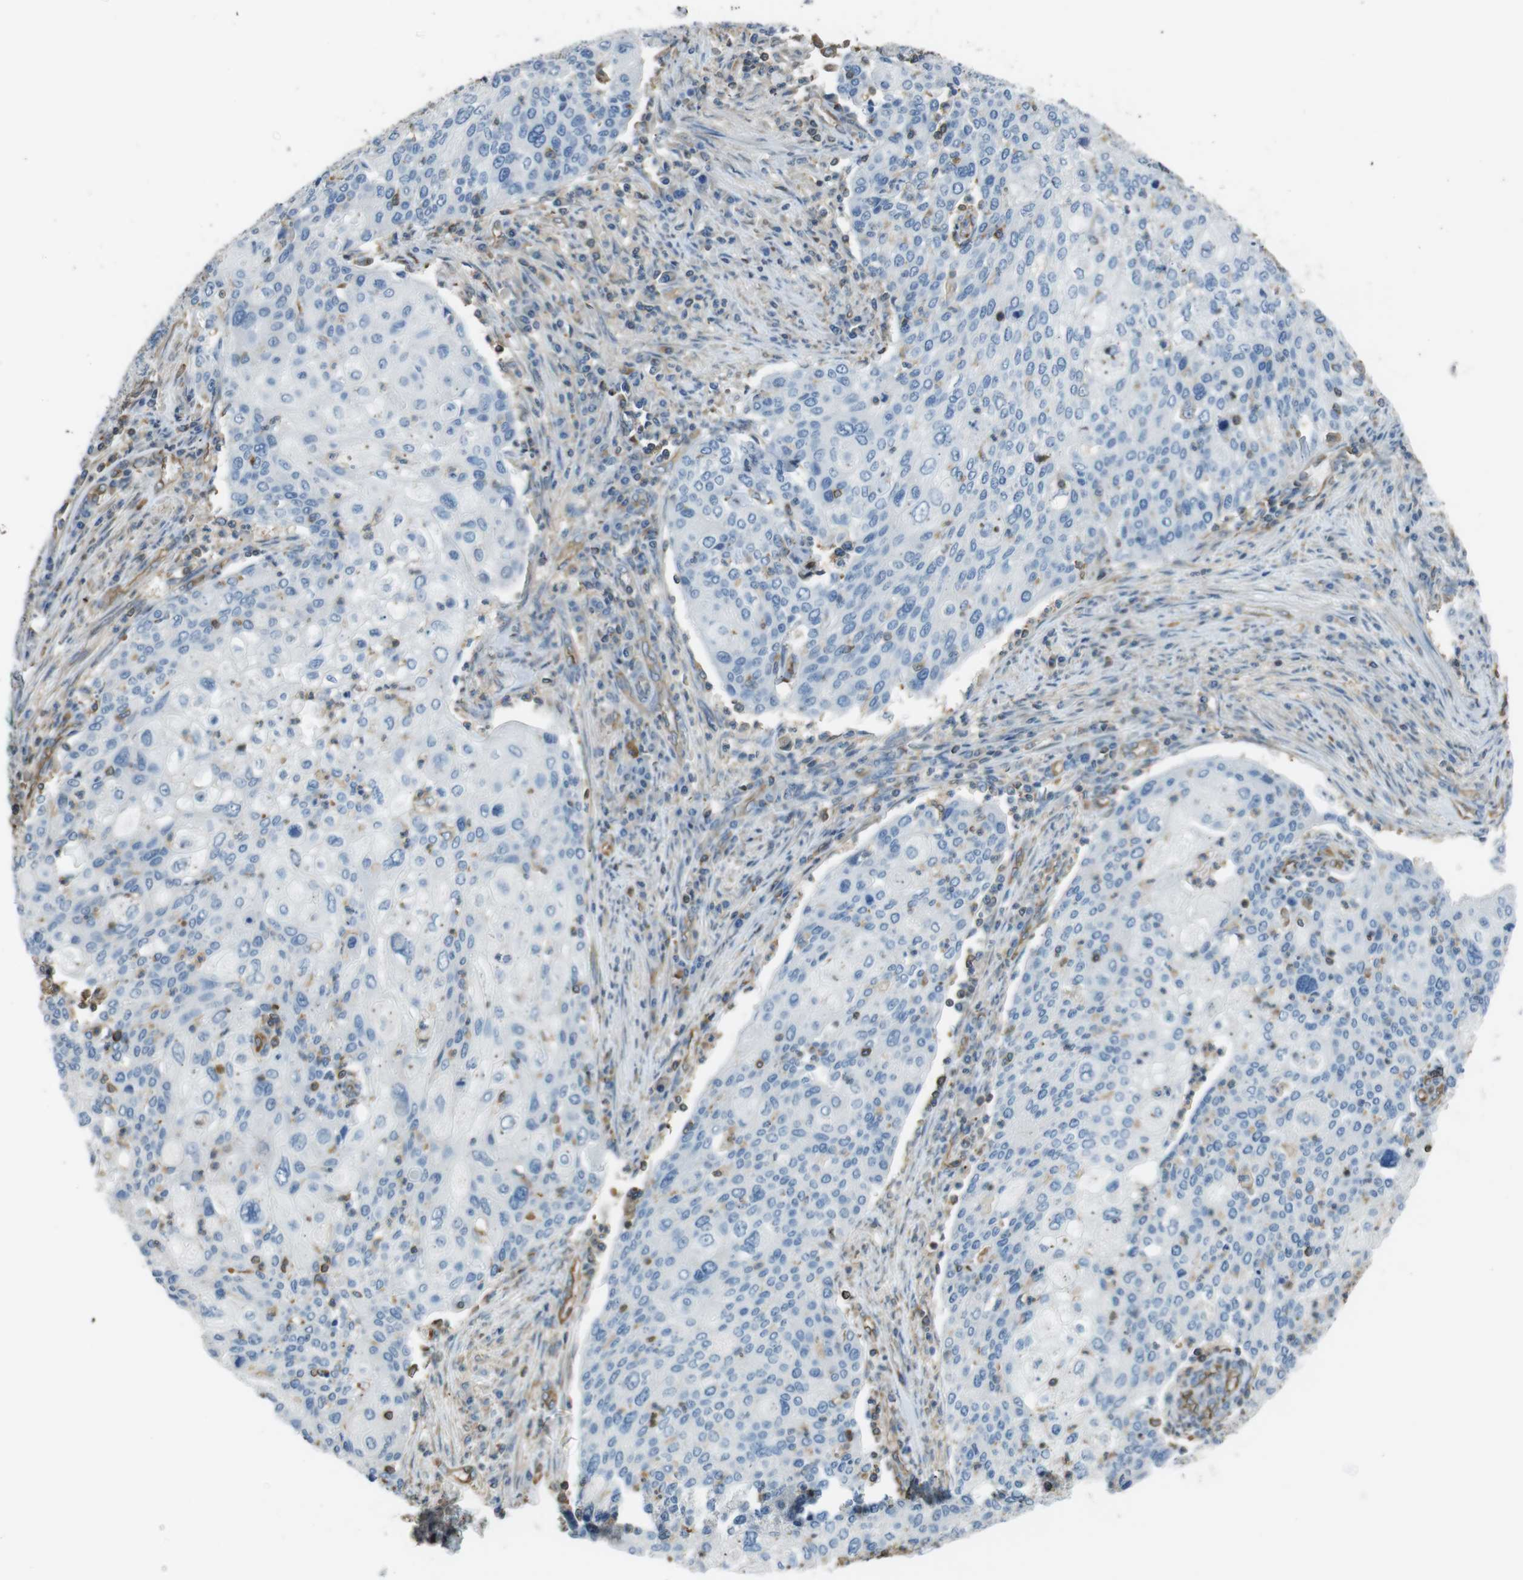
{"staining": {"intensity": "negative", "quantity": "none", "location": "none"}, "tissue": "cervical cancer", "cell_type": "Tumor cells", "image_type": "cancer", "snomed": [{"axis": "morphology", "description": "Squamous cell carcinoma, NOS"}, {"axis": "topography", "description": "Cervix"}], "caption": "DAB immunohistochemical staining of squamous cell carcinoma (cervical) demonstrates no significant staining in tumor cells.", "gene": "FCAR", "patient": {"sex": "female", "age": 40}}